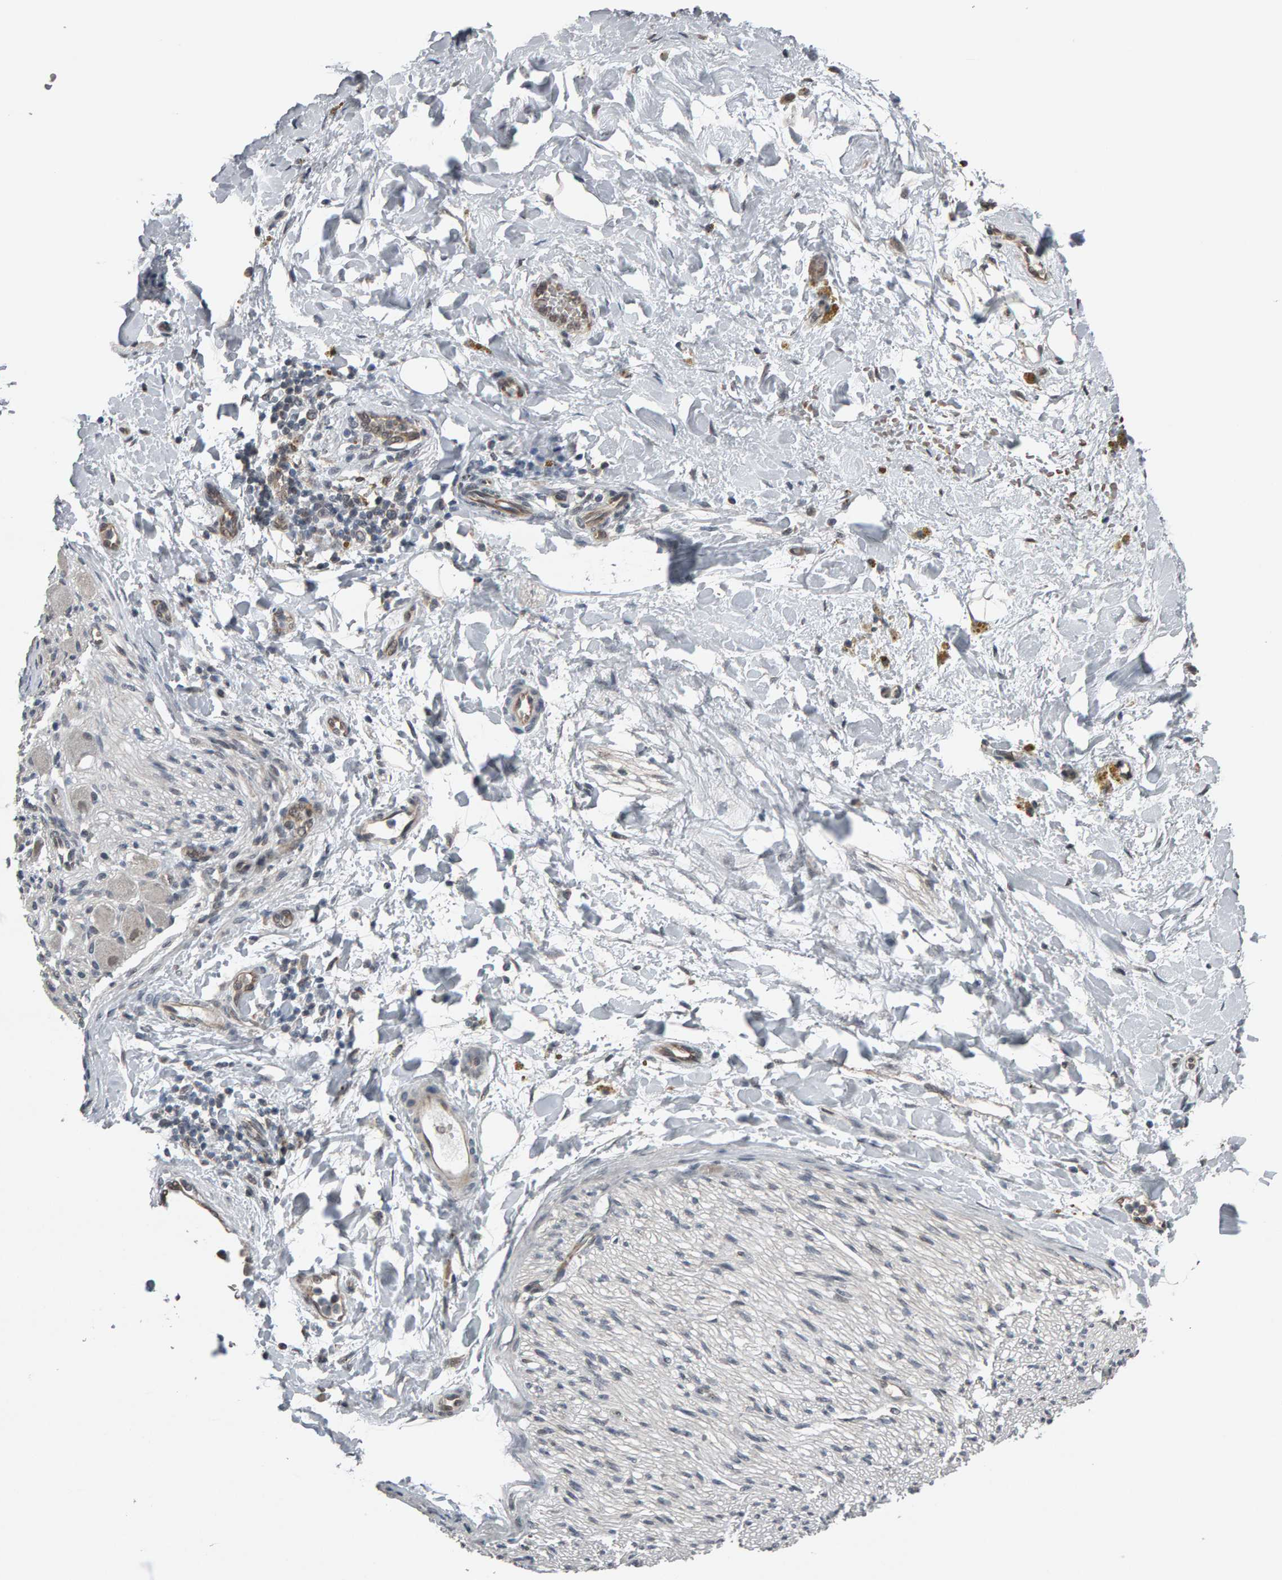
{"staining": {"intensity": "weak", "quantity": "<25%", "location": "cytoplasmic/membranous"}, "tissue": "adipose tissue", "cell_type": "Adipocytes", "image_type": "normal", "snomed": [{"axis": "morphology", "description": "Normal tissue, NOS"}, {"axis": "topography", "description": "Kidney"}, {"axis": "topography", "description": "Peripheral nerve tissue"}], "caption": "An immunohistochemistry (IHC) photomicrograph of normal adipose tissue is shown. There is no staining in adipocytes of adipose tissue.", "gene": "COASY", "patient": {"sex": "male", "age": 7}}